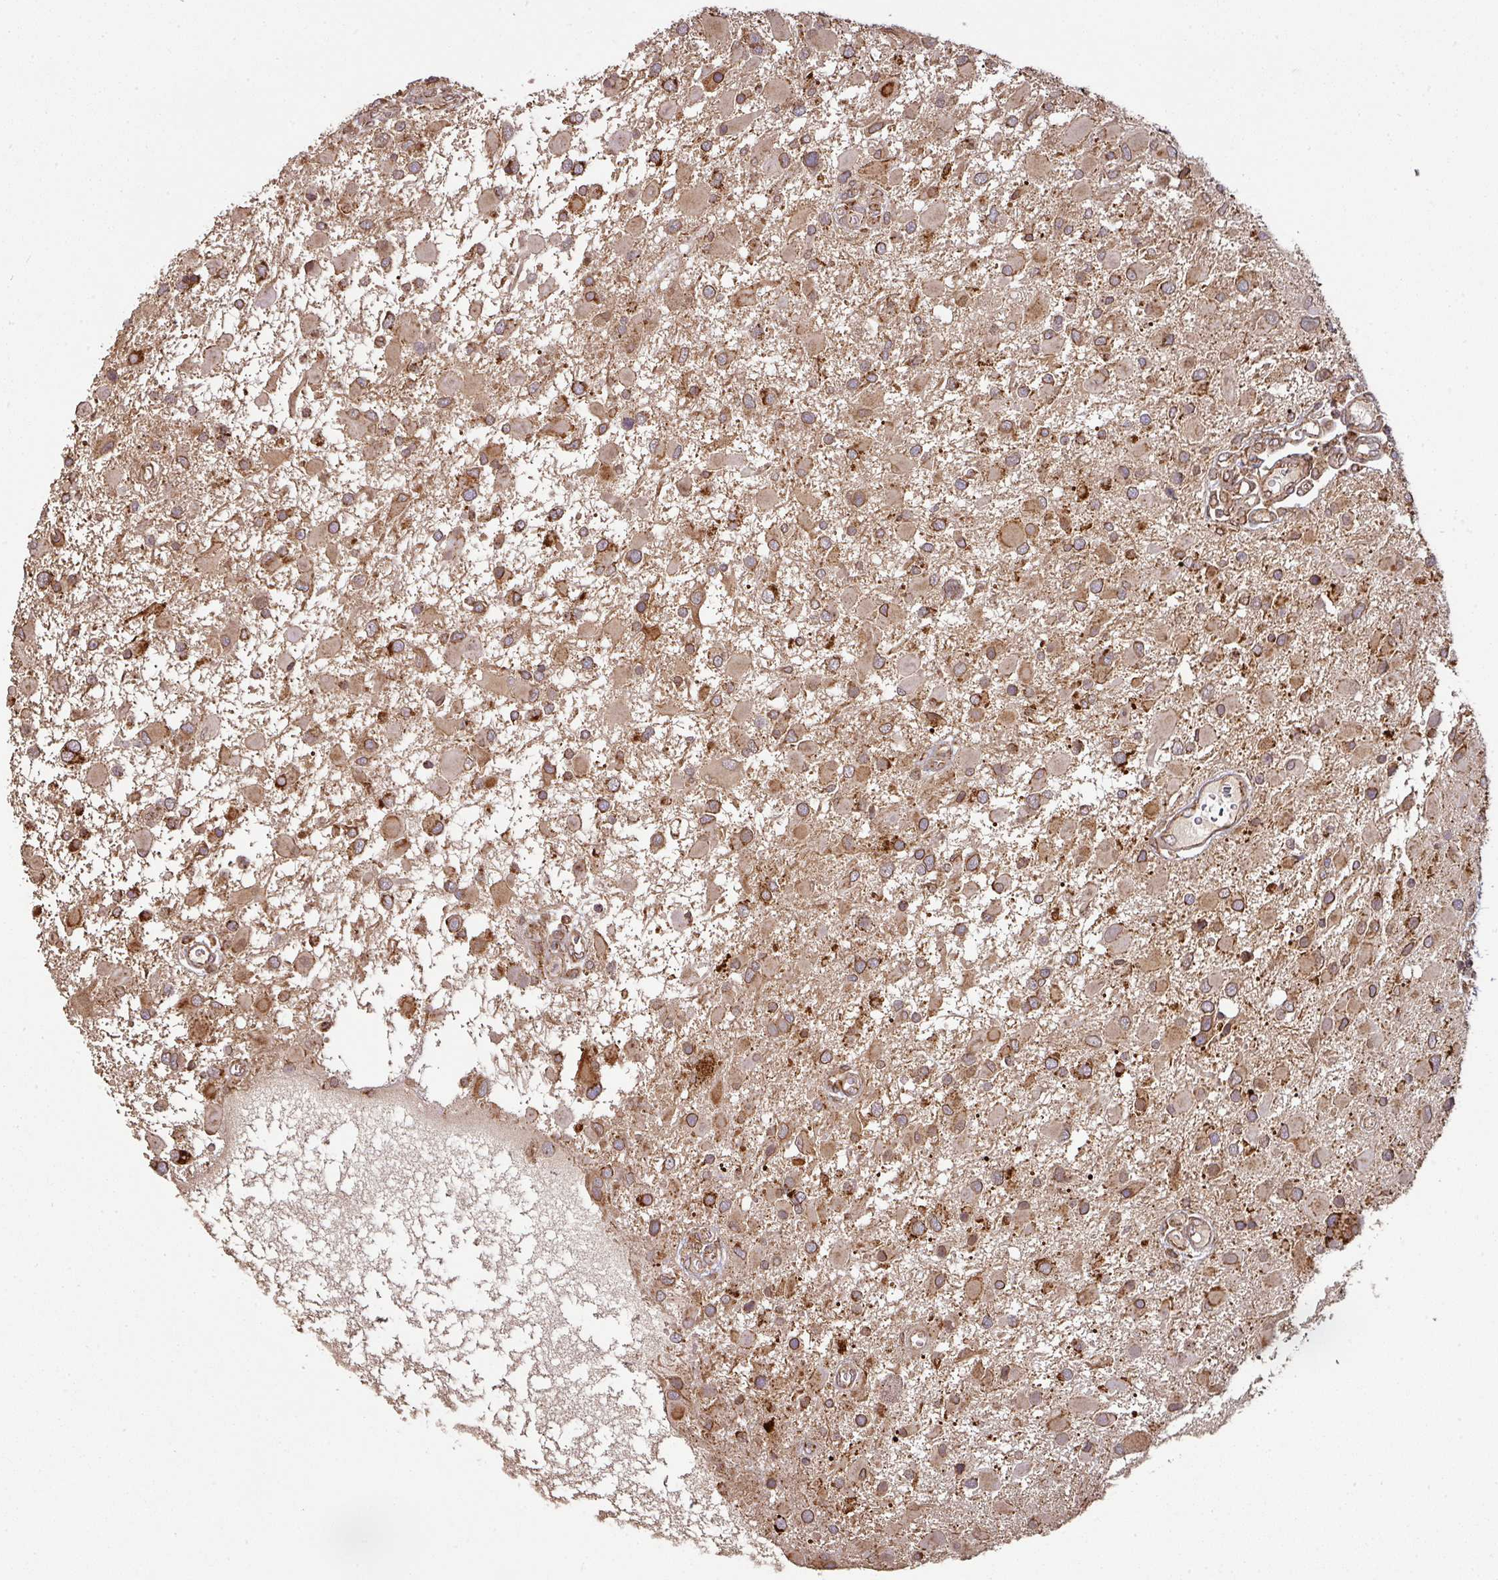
{"staining": {"intensity": "moderate", "quantity": ">75%", "location": "cytoplasmic/membranous"}, "tissue": "glioma", "cell_type": "Tumor cells", "image_type": "cancer", "snomed": [{"axis": "morphology", "description": "Glioma, malignant, High grade"}, {"axis": "topography", "description": "Brain"}], "caption": "Immunohistochemistry (IHC) image of neoplastic tissue: glioma stained using immunohistochemistry demonstrates medium levels of moderate protein expression localized specifically in the cytoplasmic/membranous of tumor cells, appearing as a cytoplasmic/membranous brown color.", "gene": "TRAP1", "patient": {"sex": "male", "age": 53}}